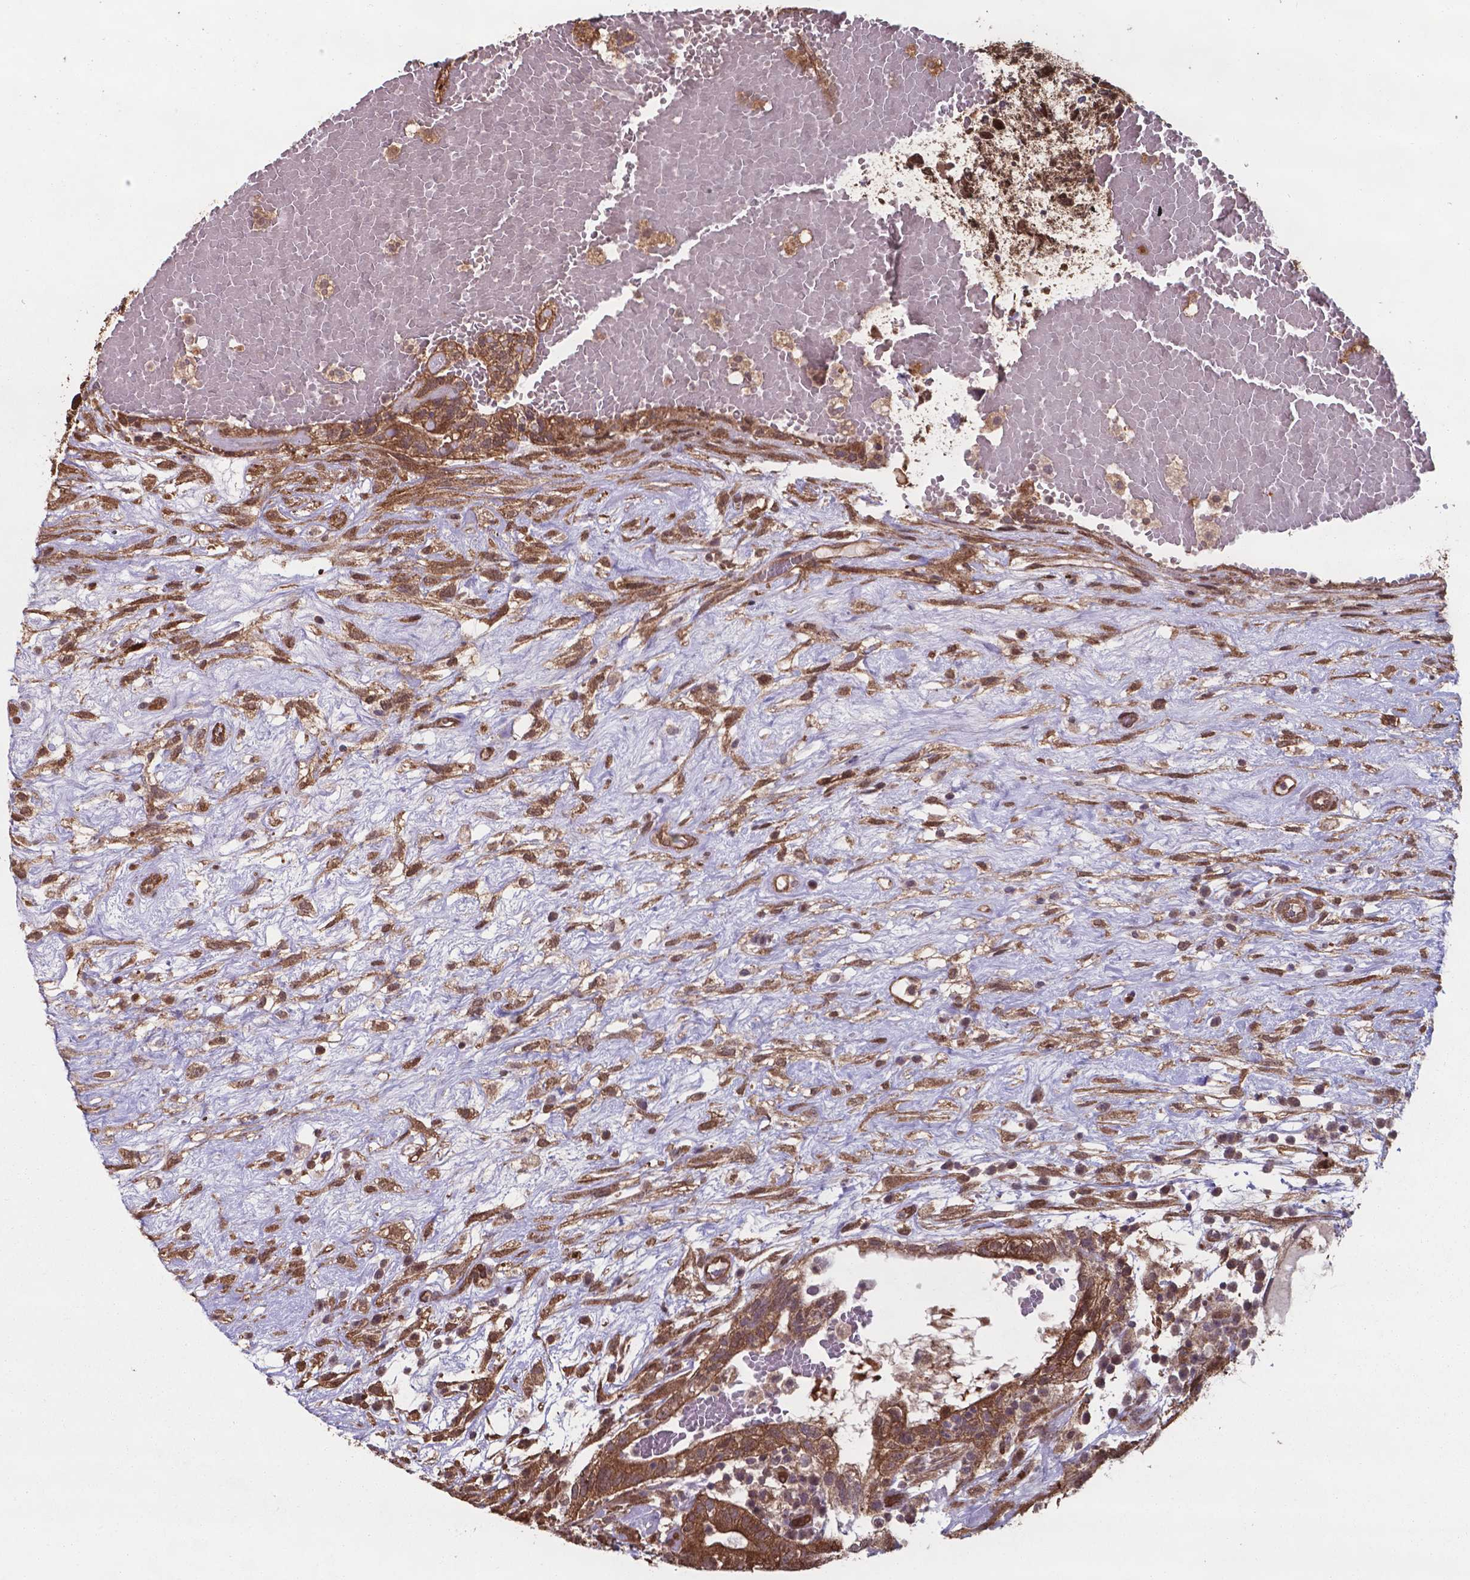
{"staining": {"intensity": "moderate", "quantity": ">75%", "location": "cytoplasmic/membranous,nuclear"}, "tissue": "testis cancer", "cell_type": "Tumor cells", "image_type": "cancer", "snomed": [{"axis": "morphology", "description": "Normal tissue, NOS"}, {"axis": "morphology", "description": "Carcinoma, Embryonal, NOS"}, {"axis": "topography", "description": "Testis"}], "caption": "Immunohistochemistry micrograph of human testis cancer stained for a protein (brown), which exhibits medium levels of moderate cytoplasmic/membranous and nuclear positivity in about >75% of tumor cells.", "gene": "CHP2", "patient": {"sex": "male", "age": 32}}